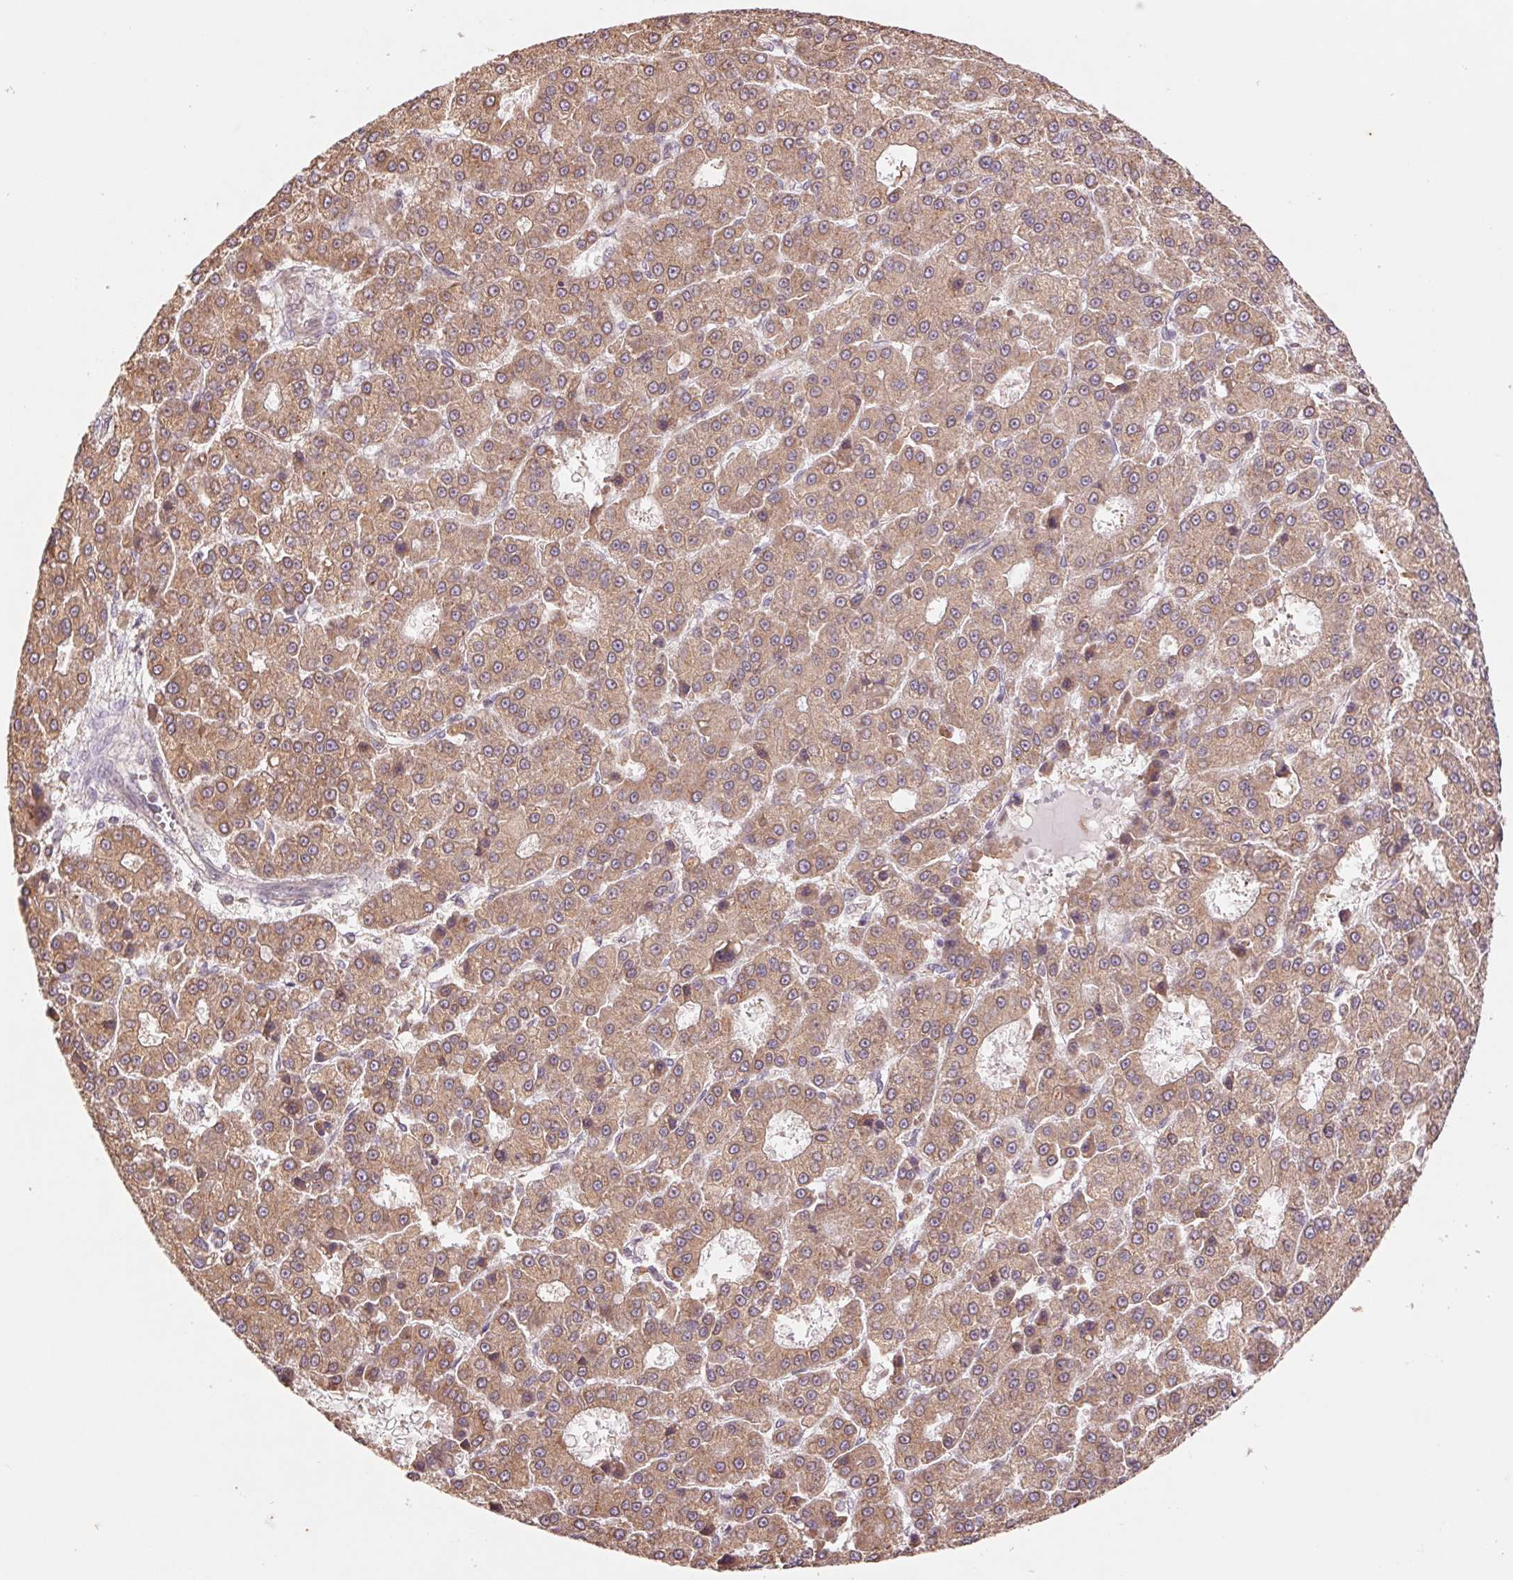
{"staining": {"intensity": "weak", "quantity": ">75%", "location": "cytoplasmic/membranous"}, "tissue": "liver cancer", "cell_type": "Tumor cells", "image_type": "cancer", "snomed": [{"axis": "morphology", "description": "Carcinoma, Hepatocellular, NOS"}, {"axis": "topography", "description": "Liver"}], "caption": "Immunohistochemistry (IHC) histopathology image of hepatocellular carcinoma (liver) stained for a protein (brown), which displays low levels of weak cytoplasmic/membranous positivity in approximately >75% of tumor cells.", "gene": "RRM1", "patient": {"sex": "male", "age": 70}}